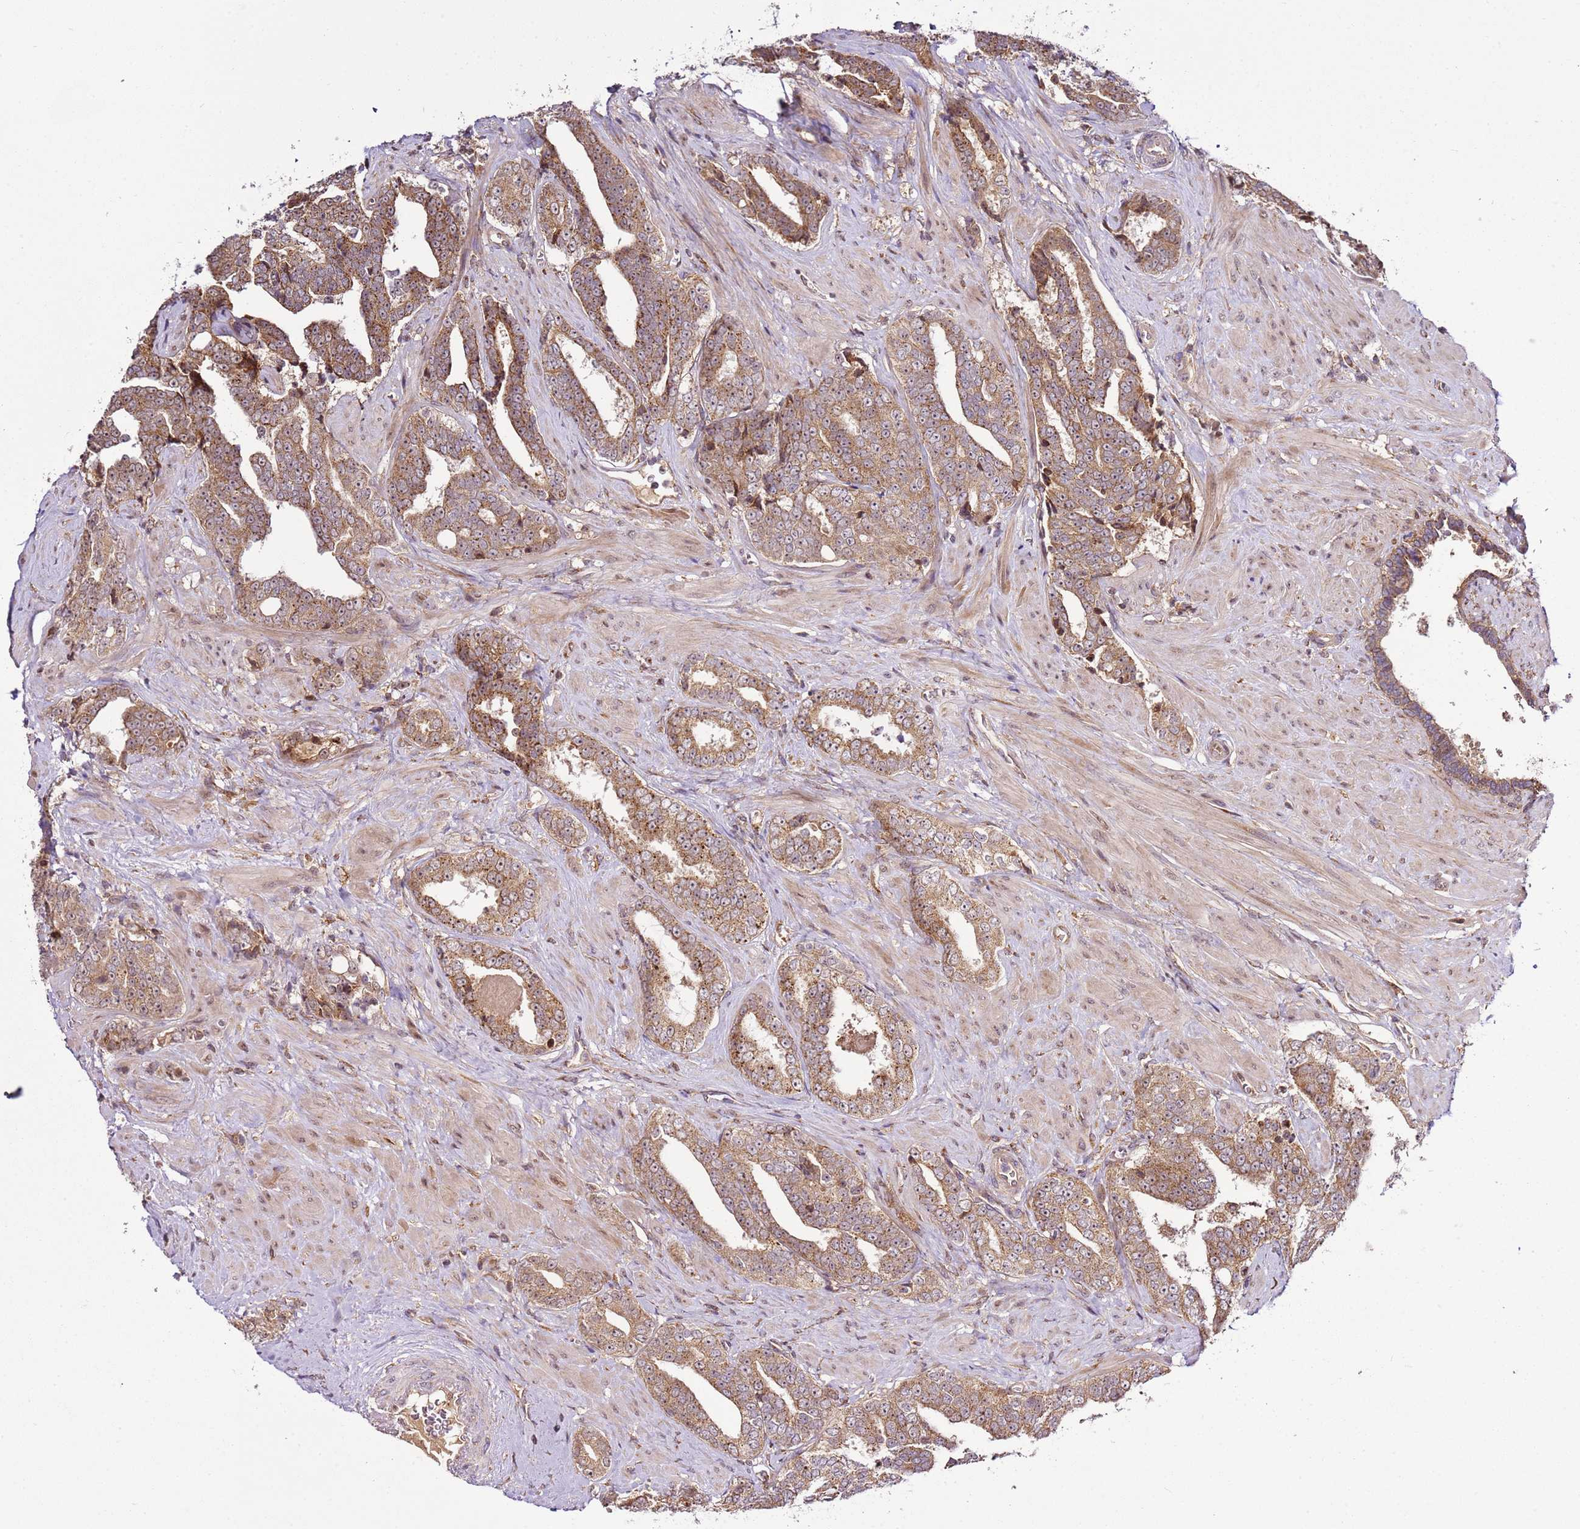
{"staining": {"intensity": "moderate", "quantity": ">75%", "location": "cytoplasmic/membranous,nuclear"}, "tissue": "prostate cancer", "cell_type": "Tumor cells", "image_type": "cancer", "snomed": [{"axis": "morphology", "description": "Adenocarcinoma, High grade"}, {"axis": "topography", "description": "Prostate"}], "caption": "Immunohistochemical staining of prostate high-grade adenocarcinoma demonstrates moderate cytoplasmic/membranous and nuclear protein staining in about >75% of tumor cells.", "gene": "RASA3", "patient": {"sex": "male", "age": 67}}